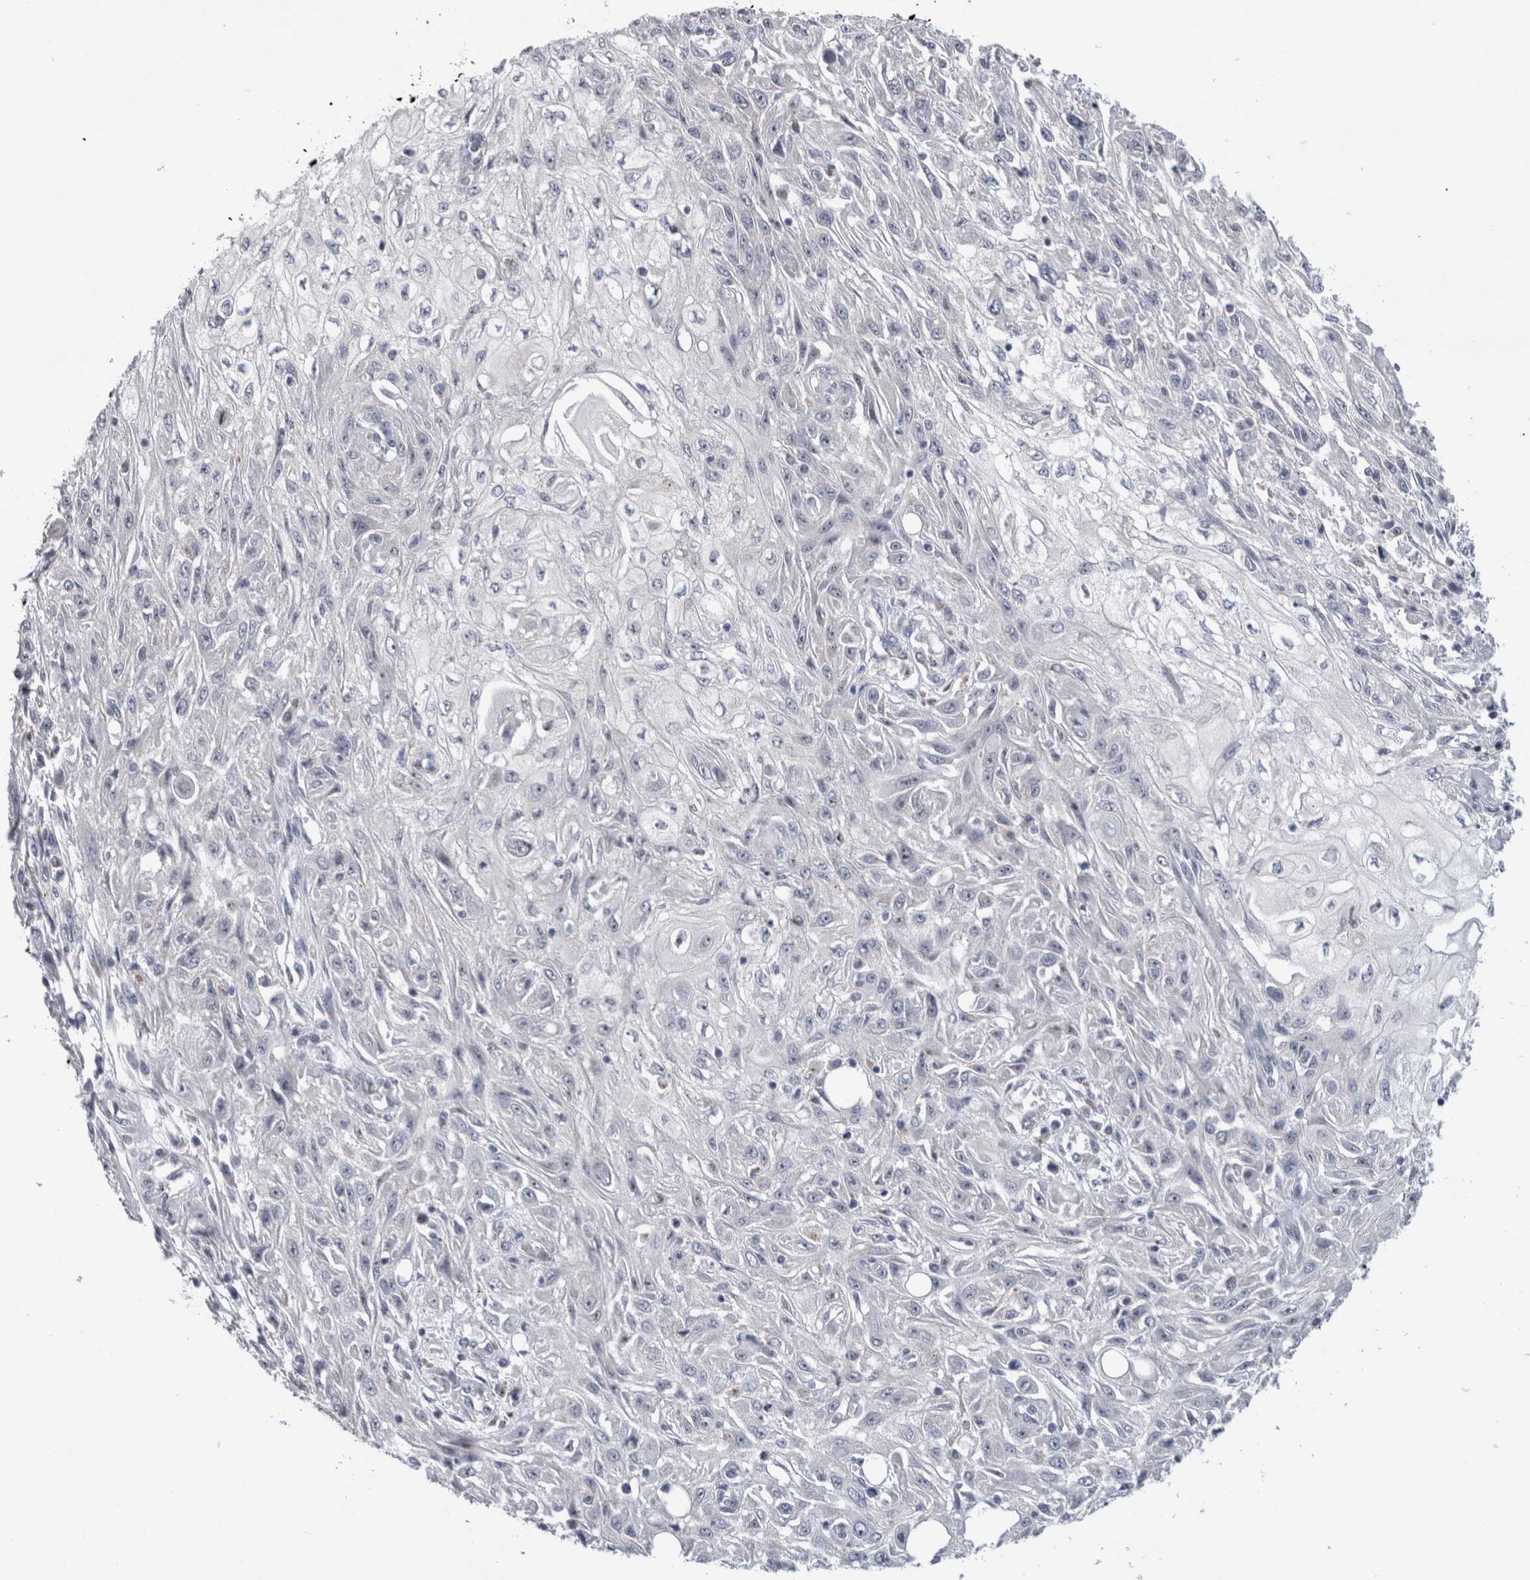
{"staining": {"intensity": "negative", "quantity": "none", "location": "none"}, "tissue": "skin cancer", "cell_type": "Tumor cells", "image_type": "cancer", "snomed": [{"axis": "morphology", "description": "Squamous cell carcinoma, NOS"}, {"axis": "morphology", "description": "Squamous cell carcinoma, metastatic, NOS"}, {"axis": "topography", "description": "Skin"}, {"axis": "topography", "description": "Lymph node"}], "caption": "This is a micrograph of IHC staining of squamous cell carcinoma (skin), which shows no expression in tumor cells.", "gene": "AKAP9", "patient": {"sex": "male", "age": 75}}